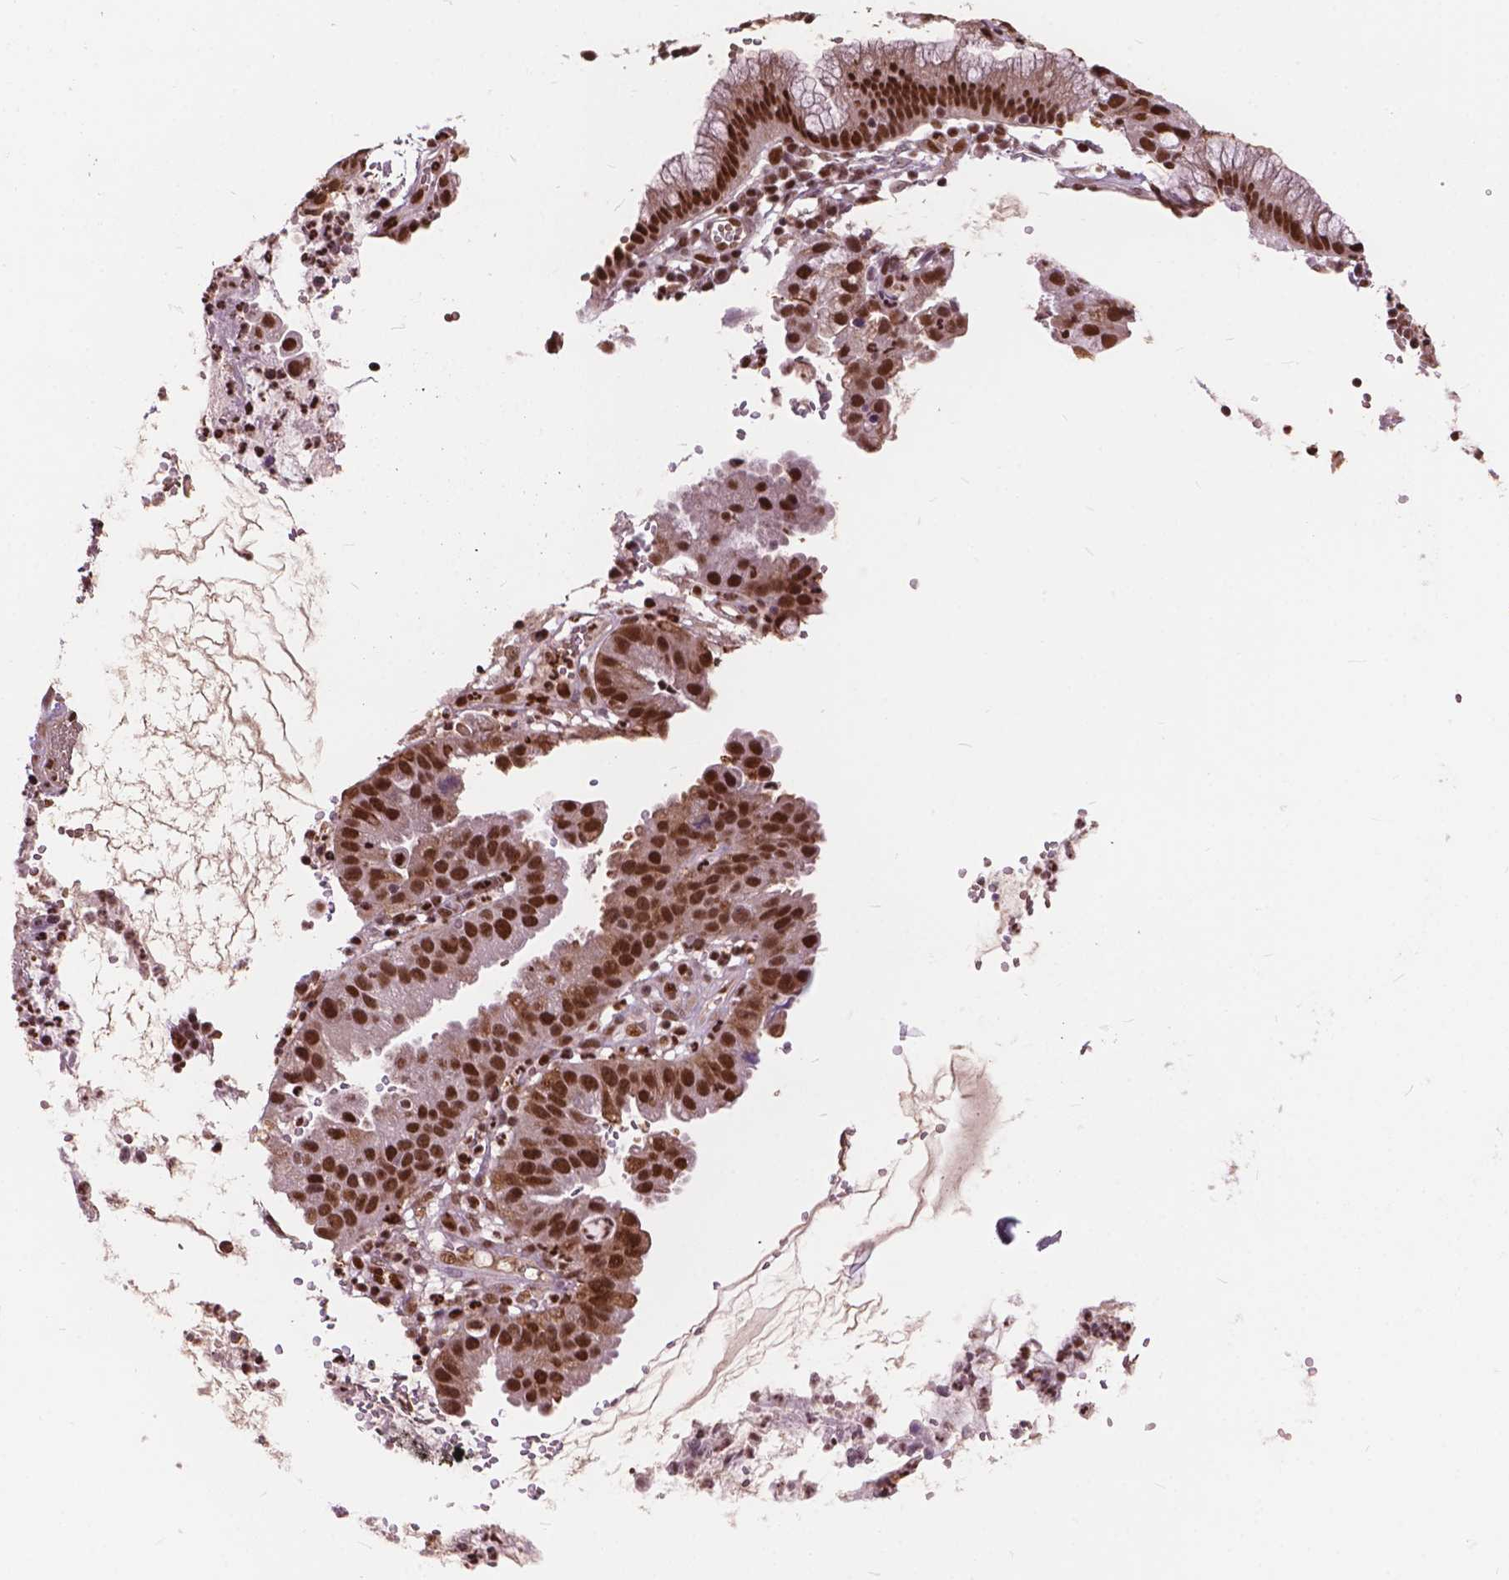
{"staining": {"intensity": "strong", "quantity": ">75%", "location": "nuclear"}, "tissue": "cervical cancer", "cell_type": "Tumor cells", "image_type": "cancer", "snomed": [{"axis": "morphology", "description": "Adenocarcinoma, NOS"}, {"axis": "topography", "description": "Cervix"}], "caption": "IHC photomicrograph of neoplastic tissue: cervical cancer (adenocarcinoma) stained using IHC shows high levels of strong protein expression localized specifically in the nuclear of tumor cells, appearing as a nuclear brown color.", "gene": "ANP32B", "patient": {"sex": "female", "age": 34}}